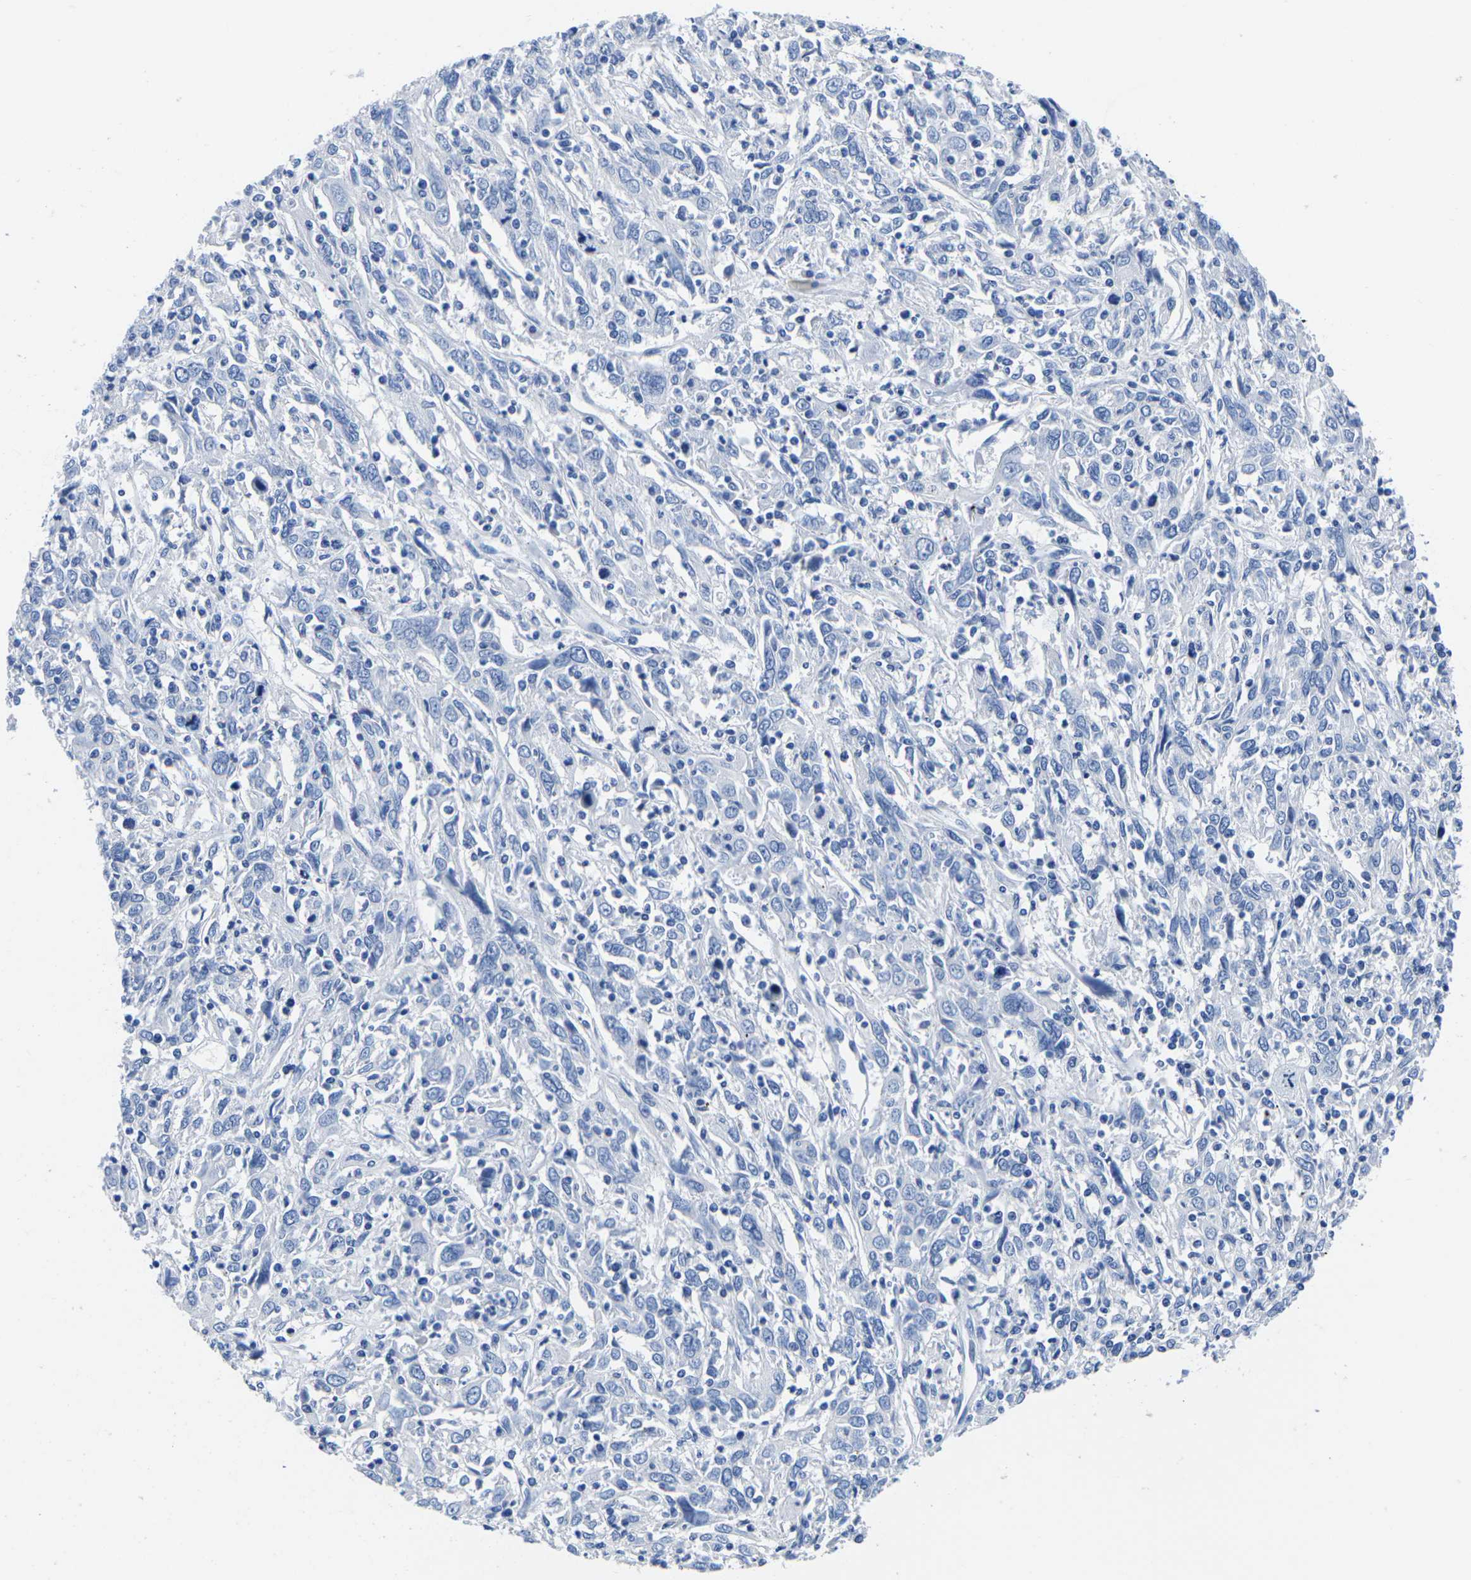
{"staining": {"intensity": "negative", "quantity": "none", "location": "none"}, "tissue": "cervical cancer", "cell_type": "Tumor cells", "image_type": "cancer", "snomed": [{"axis": "morphology", "description": "Squamous cell carcinoma, NOS"}, {"axis": "topography", "description": "Cervix"}], "caption": "Cervical cancer (squamous cell carcinoma) was stained to show a protein in brown. There is no significant expression in tumor cells.", "gene": "CYP1A2", "patient": {"sex": "female", "age": 46}}